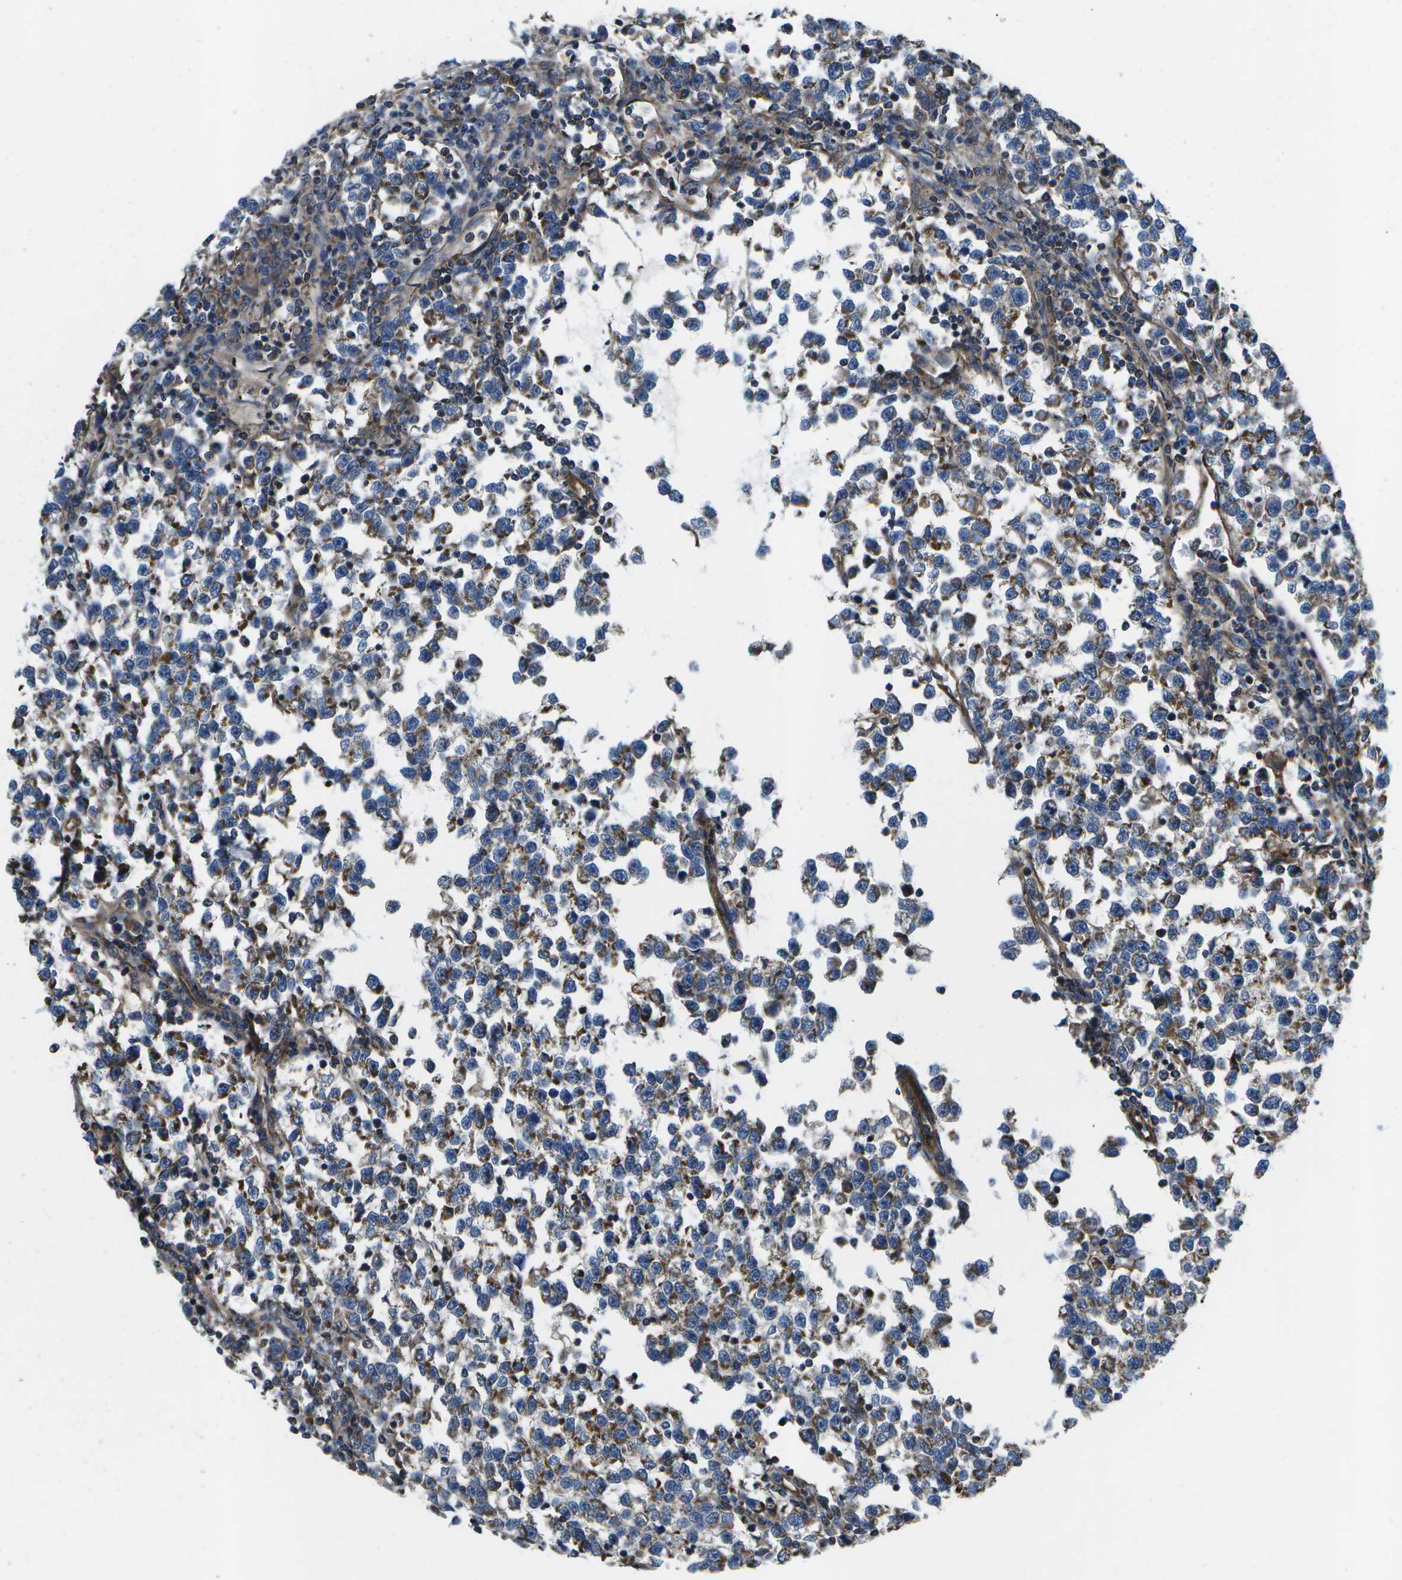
{"staining": {"intensity": "strong", "quantity": ">75%", "location": "cytoplasmic/membranous"}, "tissue": "testis cancer", "cell_type": "Tumor cells", "image_type": "cancer", "snomed": [{"axis": "morphology", "description": "Normal tissue, NOS"}, {"axis": "morphology", "description": "Seminoma, NOS"}, {"axis": "topography", "description": "Testis"}], "caption": "This photomicrograph exhibits immunohistochemistry (IHC) staining of human testis cancer (seminoma), with high strong cytoplasmic/membranous positivity in approximately >75% of tumor cells.", "gene": "MVK", "patient": {"sex": "male", "age": 43}}